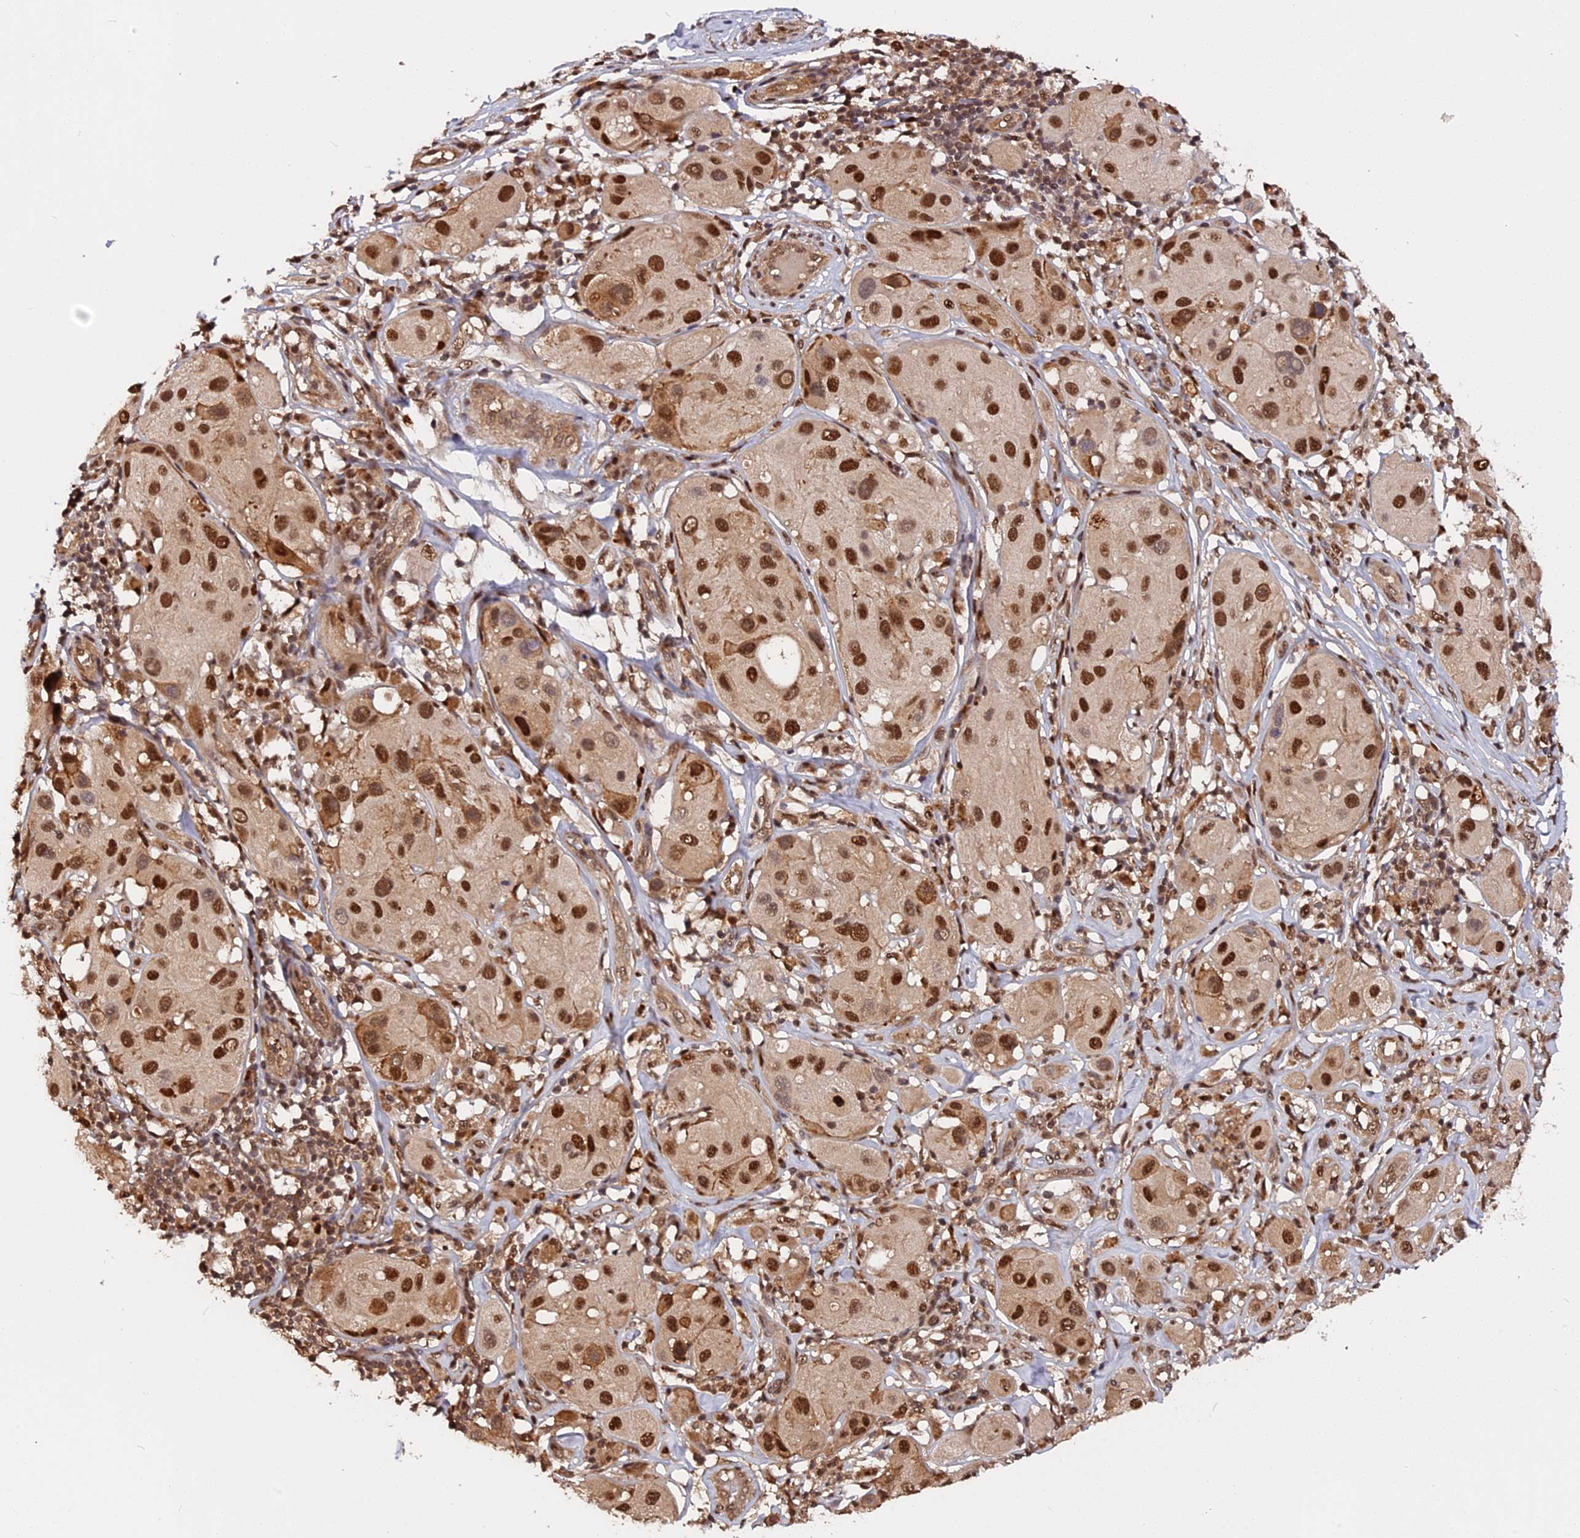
{"staining": {"intensity": "strong", "quantity": ">75%", "location": "nuclear"}, "tissue": "melanoma", "cell_type": "Tumor cells", "image_type": "cancer", "snomed": [{"axis": "morphology", "description": "Malignant melanoma, Metastatic site"}, {"axis": "topography", "description": "Skin"}], "caption": "Brown immunohistochemical staining in human melanoma exhibits strong nuclear staining in about >75% of tumor cells.", "gene": "ADRM1", "patient": {"sex": "male", "age": 41}}